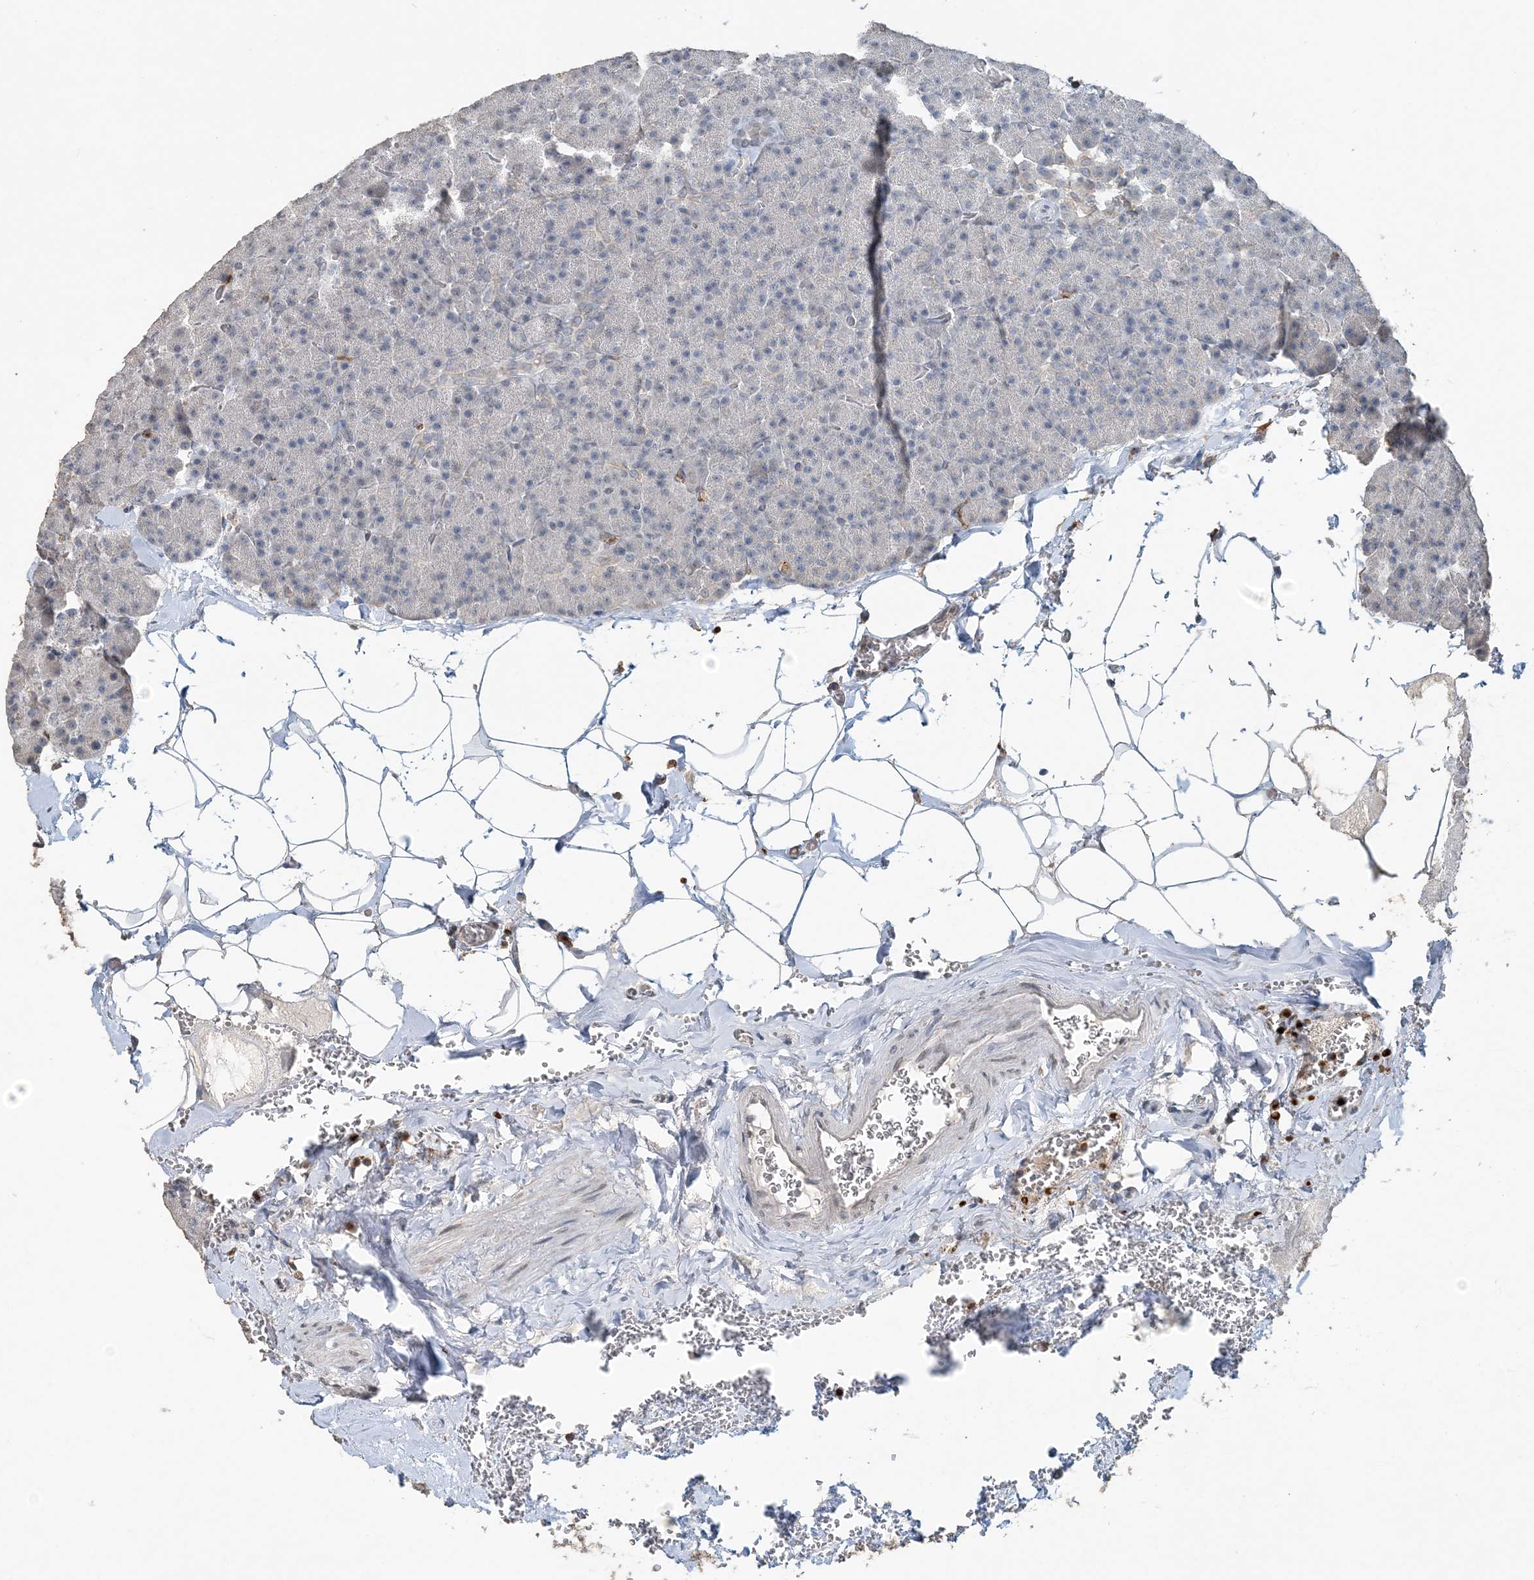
{"staining": {"intensity": "negative", "quantity": "none", "location": "none"}, "tissue": "pancreas", "cell_type": "Exocrine glandular cells", "image_type": "normal", "snomed": [{"axis": "morphology", "description": "Normal tissue, NOS"}, {"axis": "morphology", "description": "Carcinoid, malignant, NOS"}, {"axis": "topography", "description": "Pancreas"}], "caption": "A high-resolution image shows IHC staining of normal pancreas, which demonstrates no significant expression in exocrine glandular cells.", "gene": "FAM110A", "patient": {"sex": "female", "age": 35}}